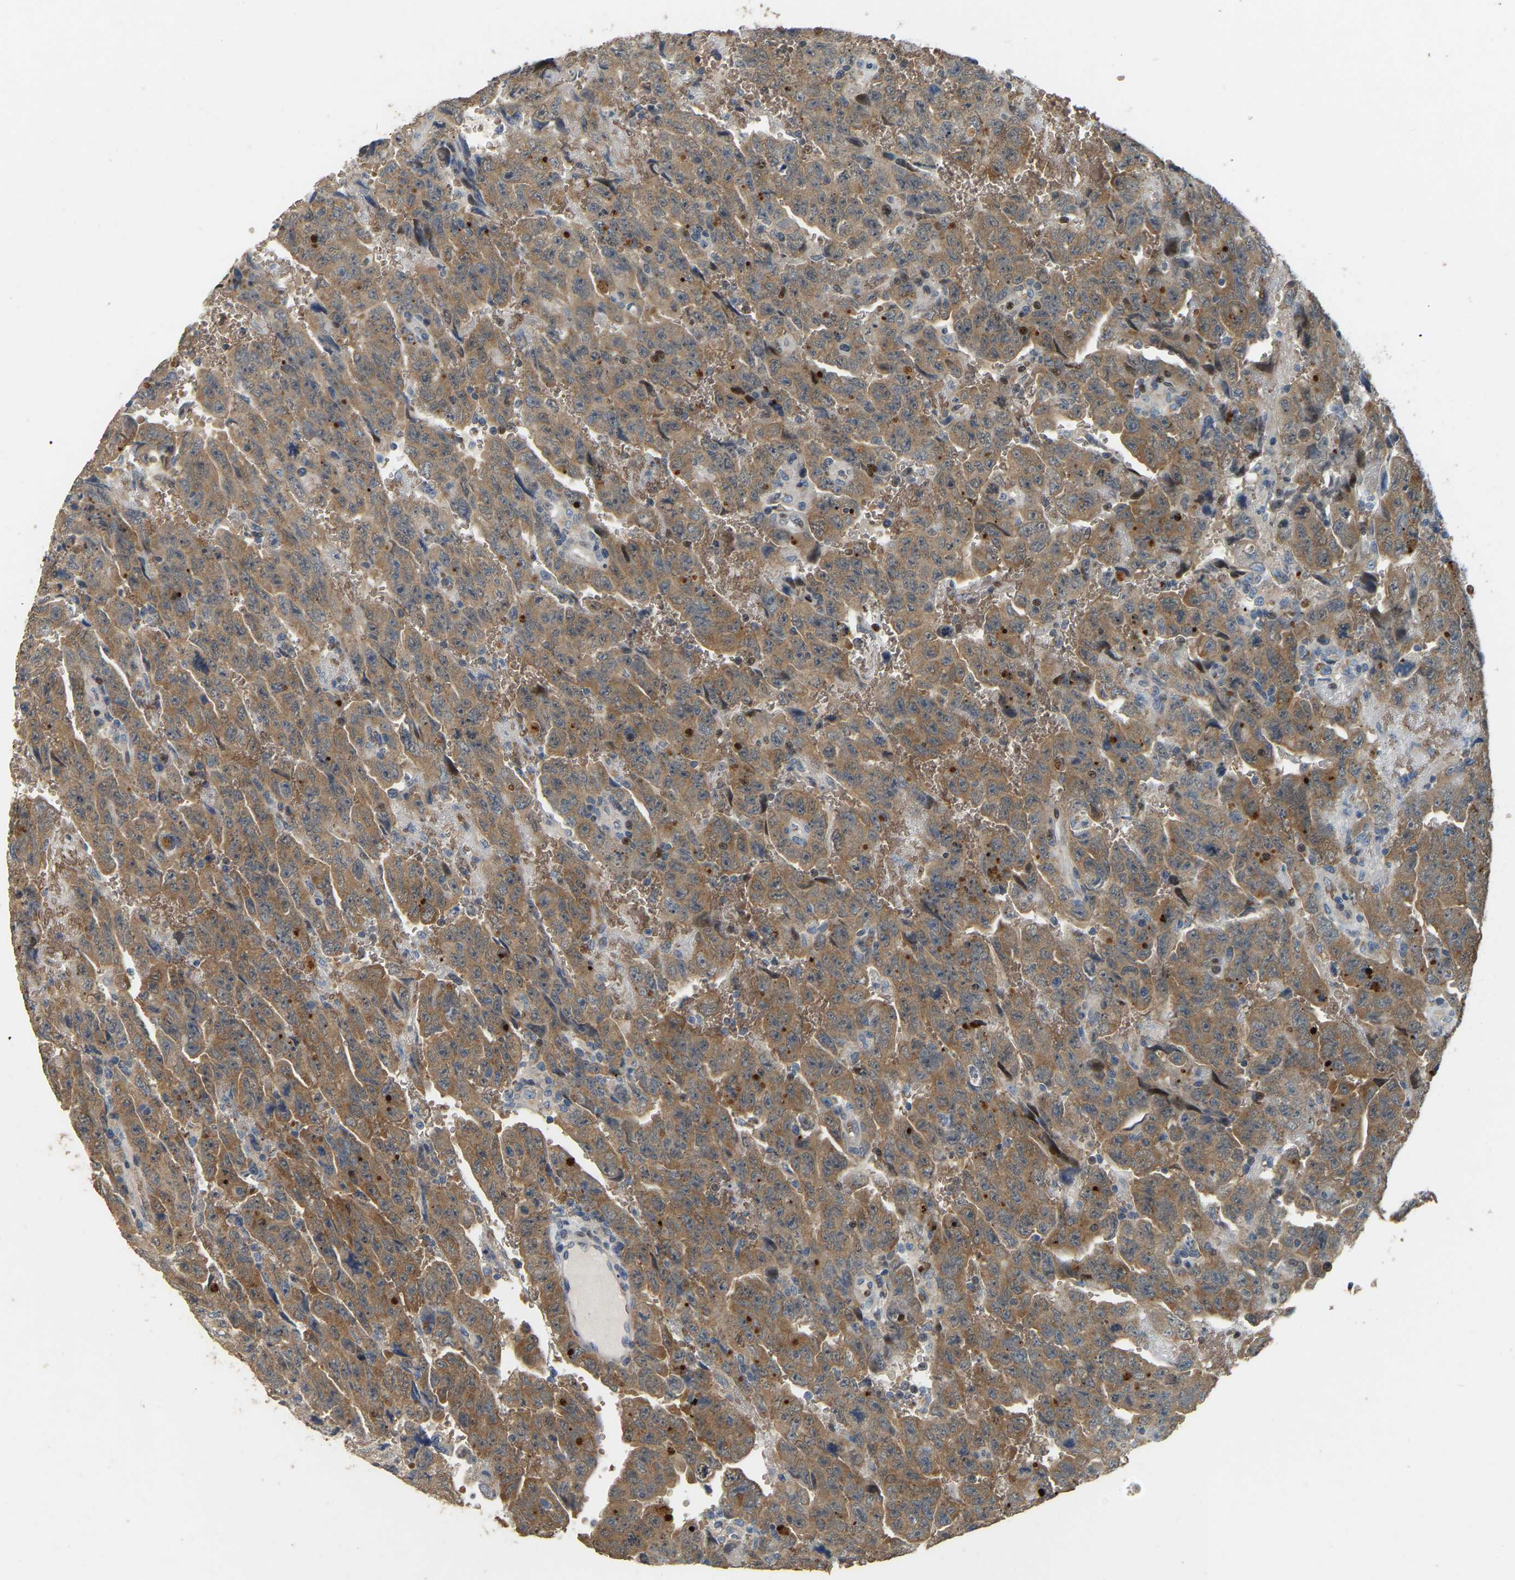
{"staining": {"intensity": "moderate", "quantity": ">75%", "location": "cytoplasmic/membranous"}, "tissue": "testis cancer", "cell_type": "Tumor cells", "image_type": "cancer", "snomed": [{"axis": "morphology", "description": "Carcinoma, Embryonal, NOS"}, {"axis": "topography", "description": "Testis"}], "caption": "Immunohistochemistry photomicrograph of neoplastic tissue: human embryonal carcinoma (testis) stained using immunohistochemistry (IHC) exhibits medium levels of moderate protein expression localized specifically in the cytoplasmic/membranous of tumor cells, appearing as a cytoplasmic/membranous brown color.", "gene": "CFAP298", "patient": {"sex": "male", "age": 28}}